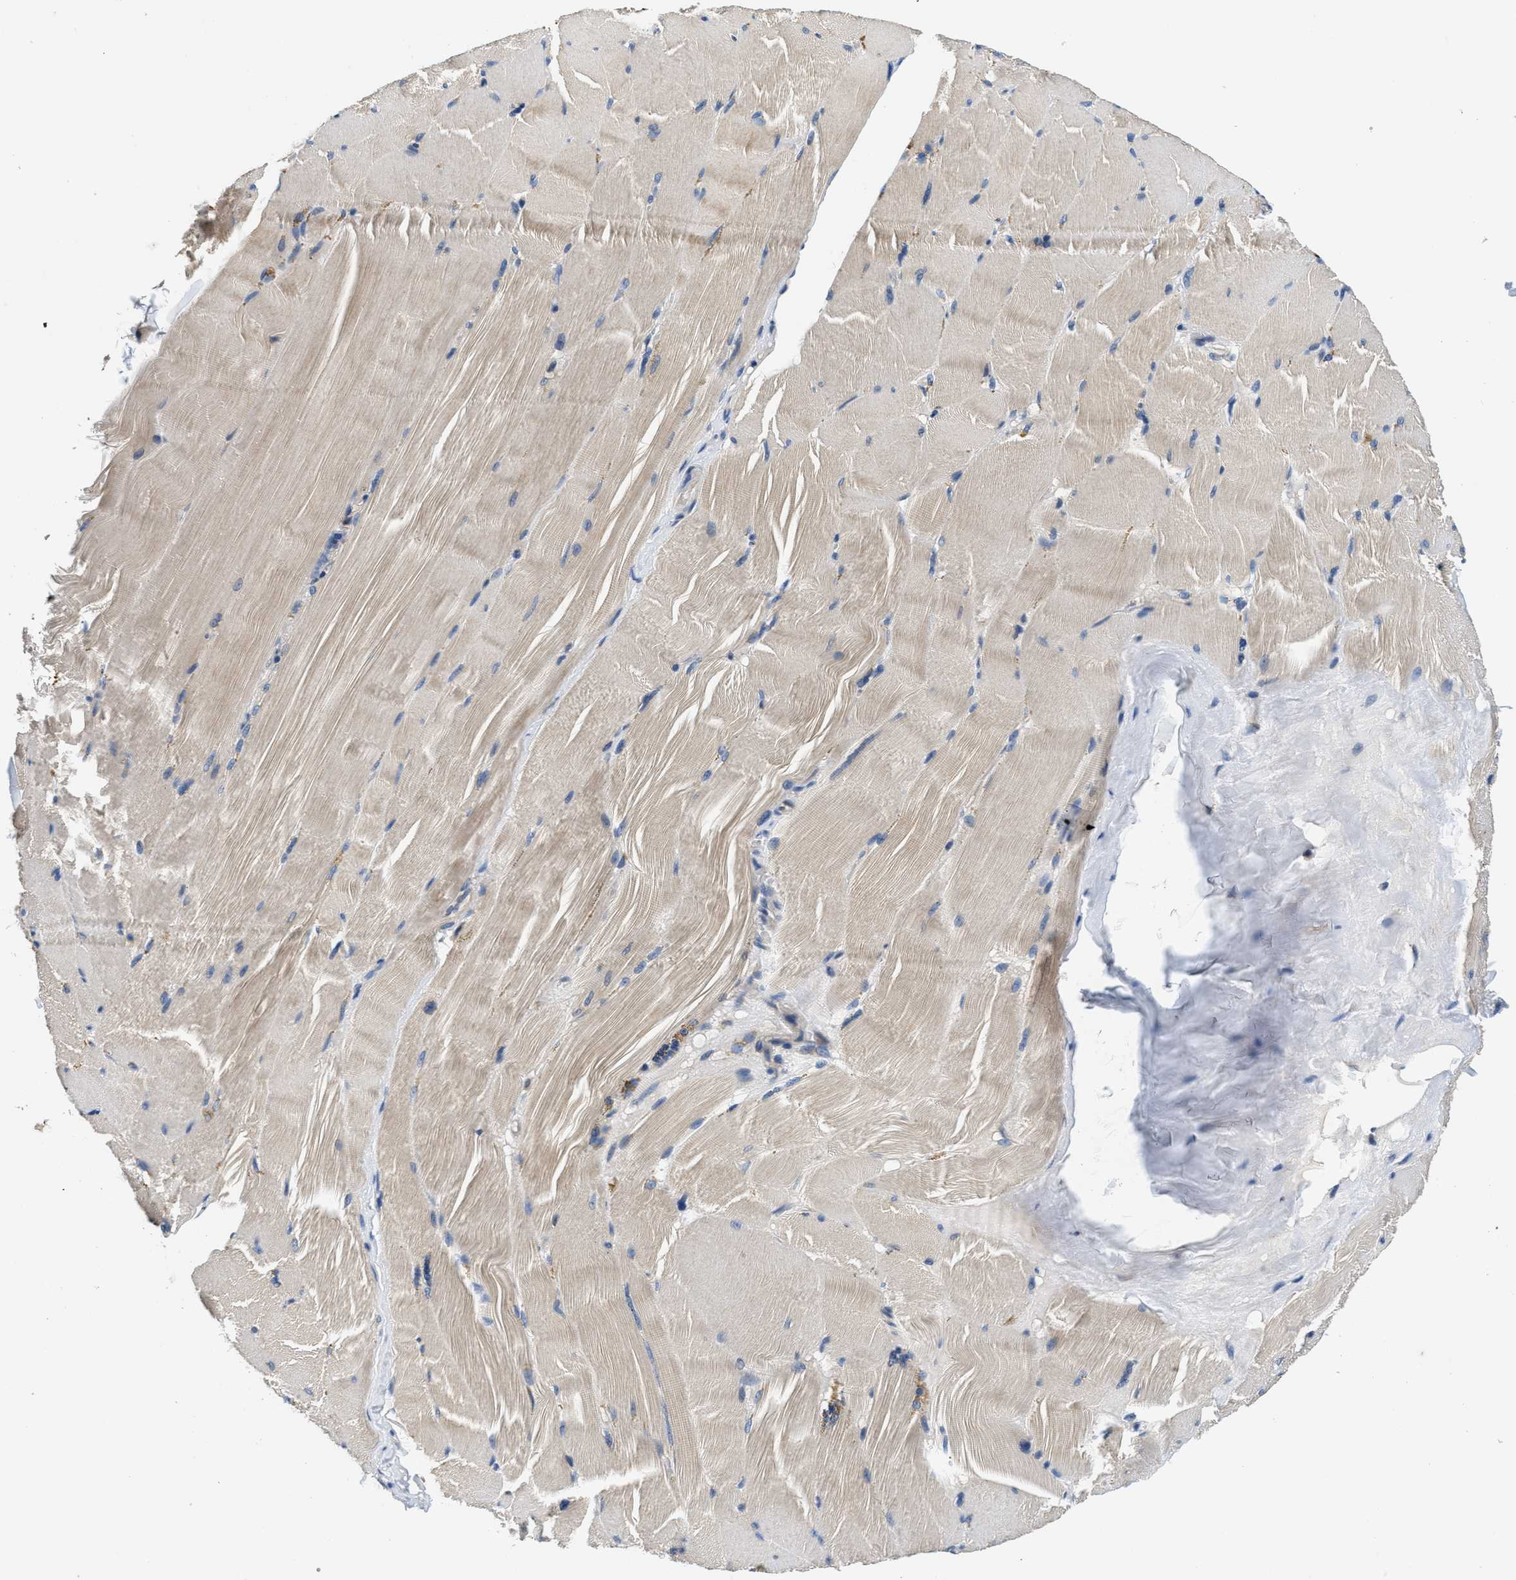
{"staining": {"intensity": "weak", "quantity": ">75%", "location": "cytoplasmic/membranous"}, "tissue": "skeletal muscle", "cell_type": "Myocytes", "image_type": "normal", "snomed": [{"axis": "morphology", "description": "Normal tissue, NOS"}, {"axis": "topography", "description": "Skin"}, {"axis": "topography", "description": "Skeletal muscle"}], "caption": "Myocytes reveal low levels of weak cytoplasmic/membranous positivity in about >75% of cells in benign human skeletal muscle.", "gene": "ALDH3A2", "patient": {"sex": "male", "age": 83}}